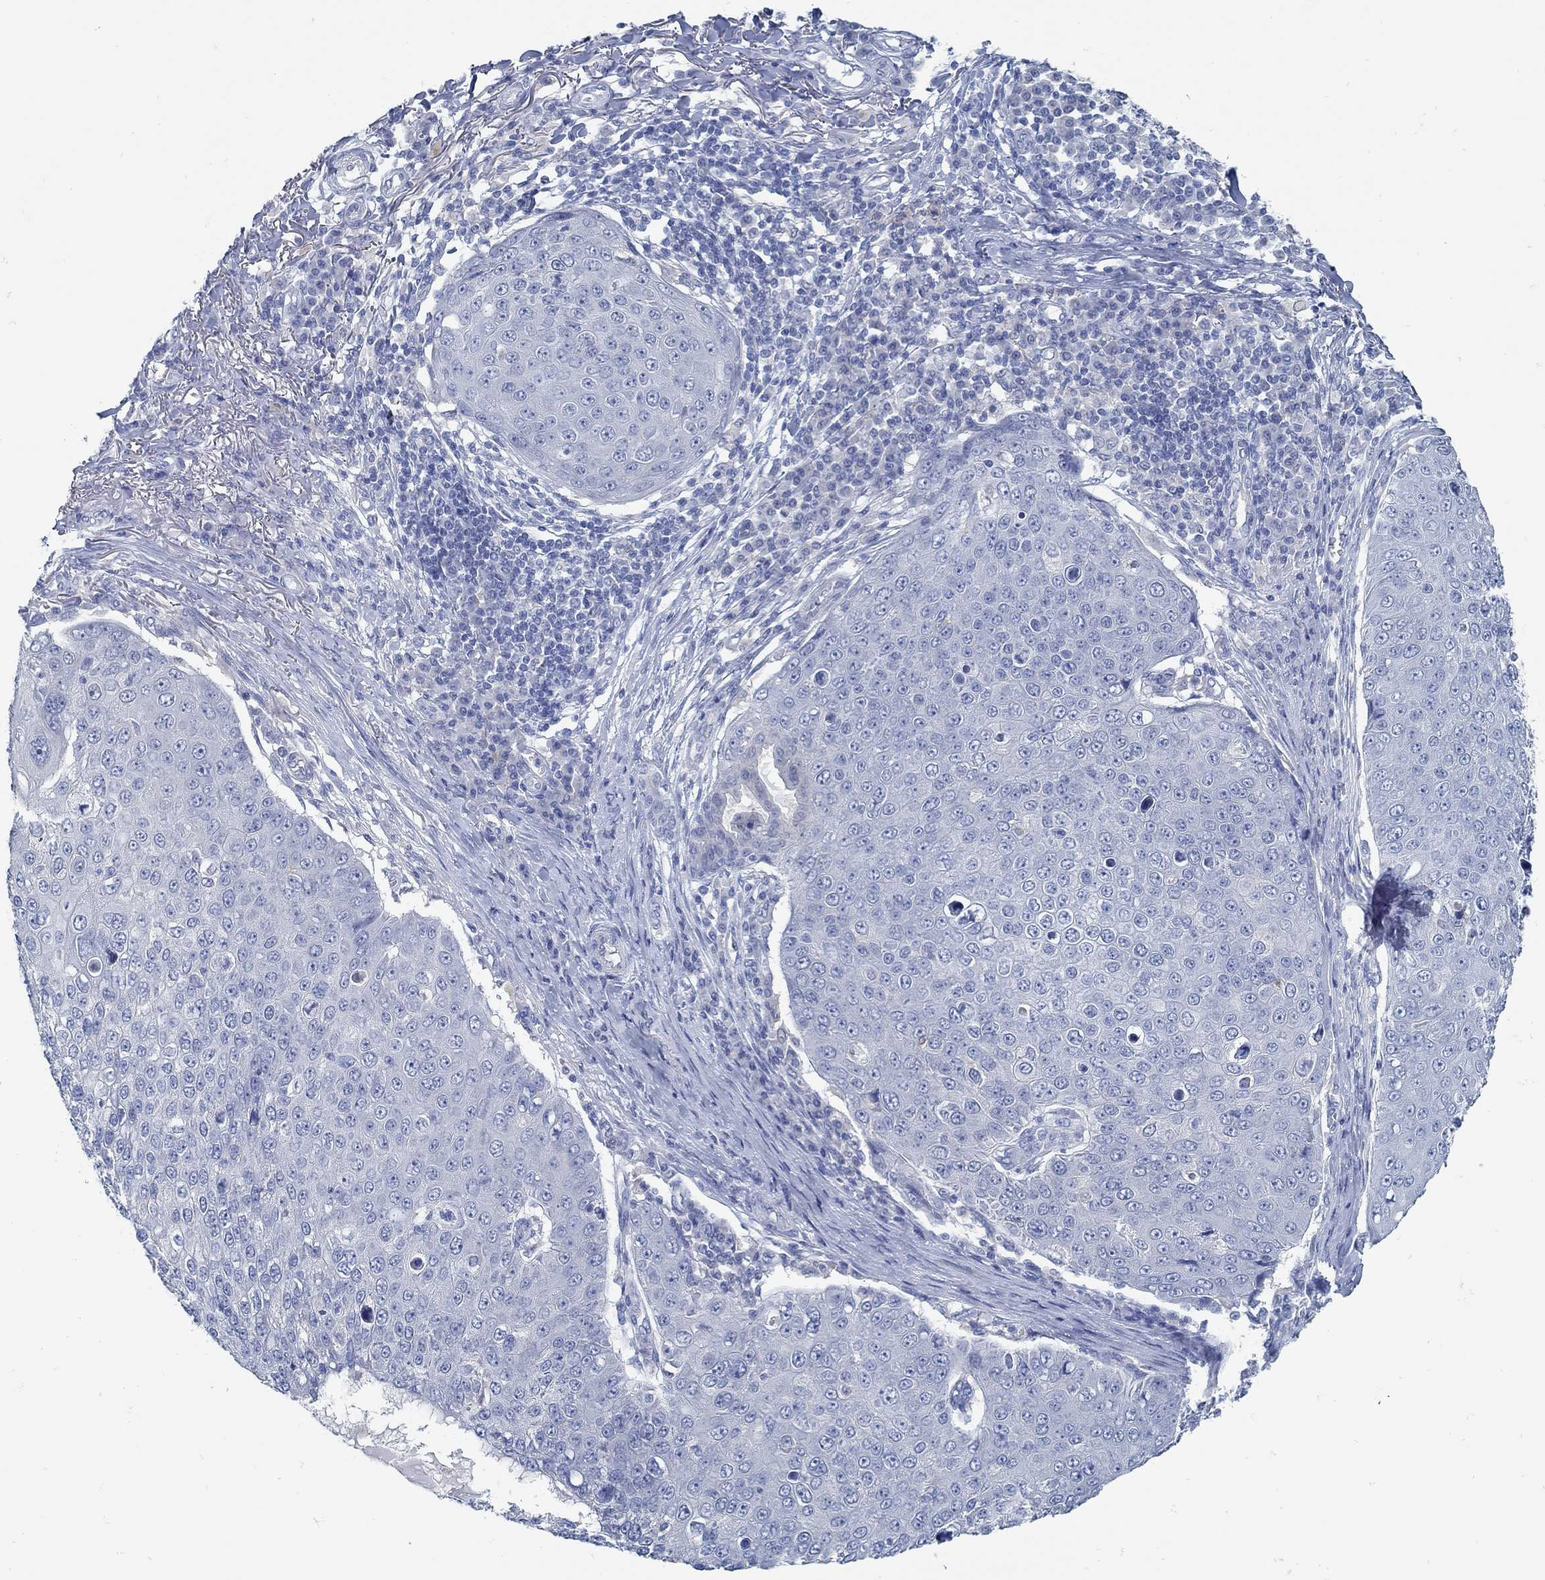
{"staining": {"intensity": "negative", "quantity": "none", "location": "none"}, "tissue": "skin cancer", "cell_type": "Tumor cells", "image_type": "cancer", "snomed": [{"axis": "morphology", "description": "Squamous cell carcinoma, NOS"}, {"axis": "topography", "description": "Skin"}], "caption": "Photomicrograph shows no protein positivity in tumor cells of skin cancer tissue.", "gene": "ZFAND4", "patient": {"sex": "male", "age": 71}}